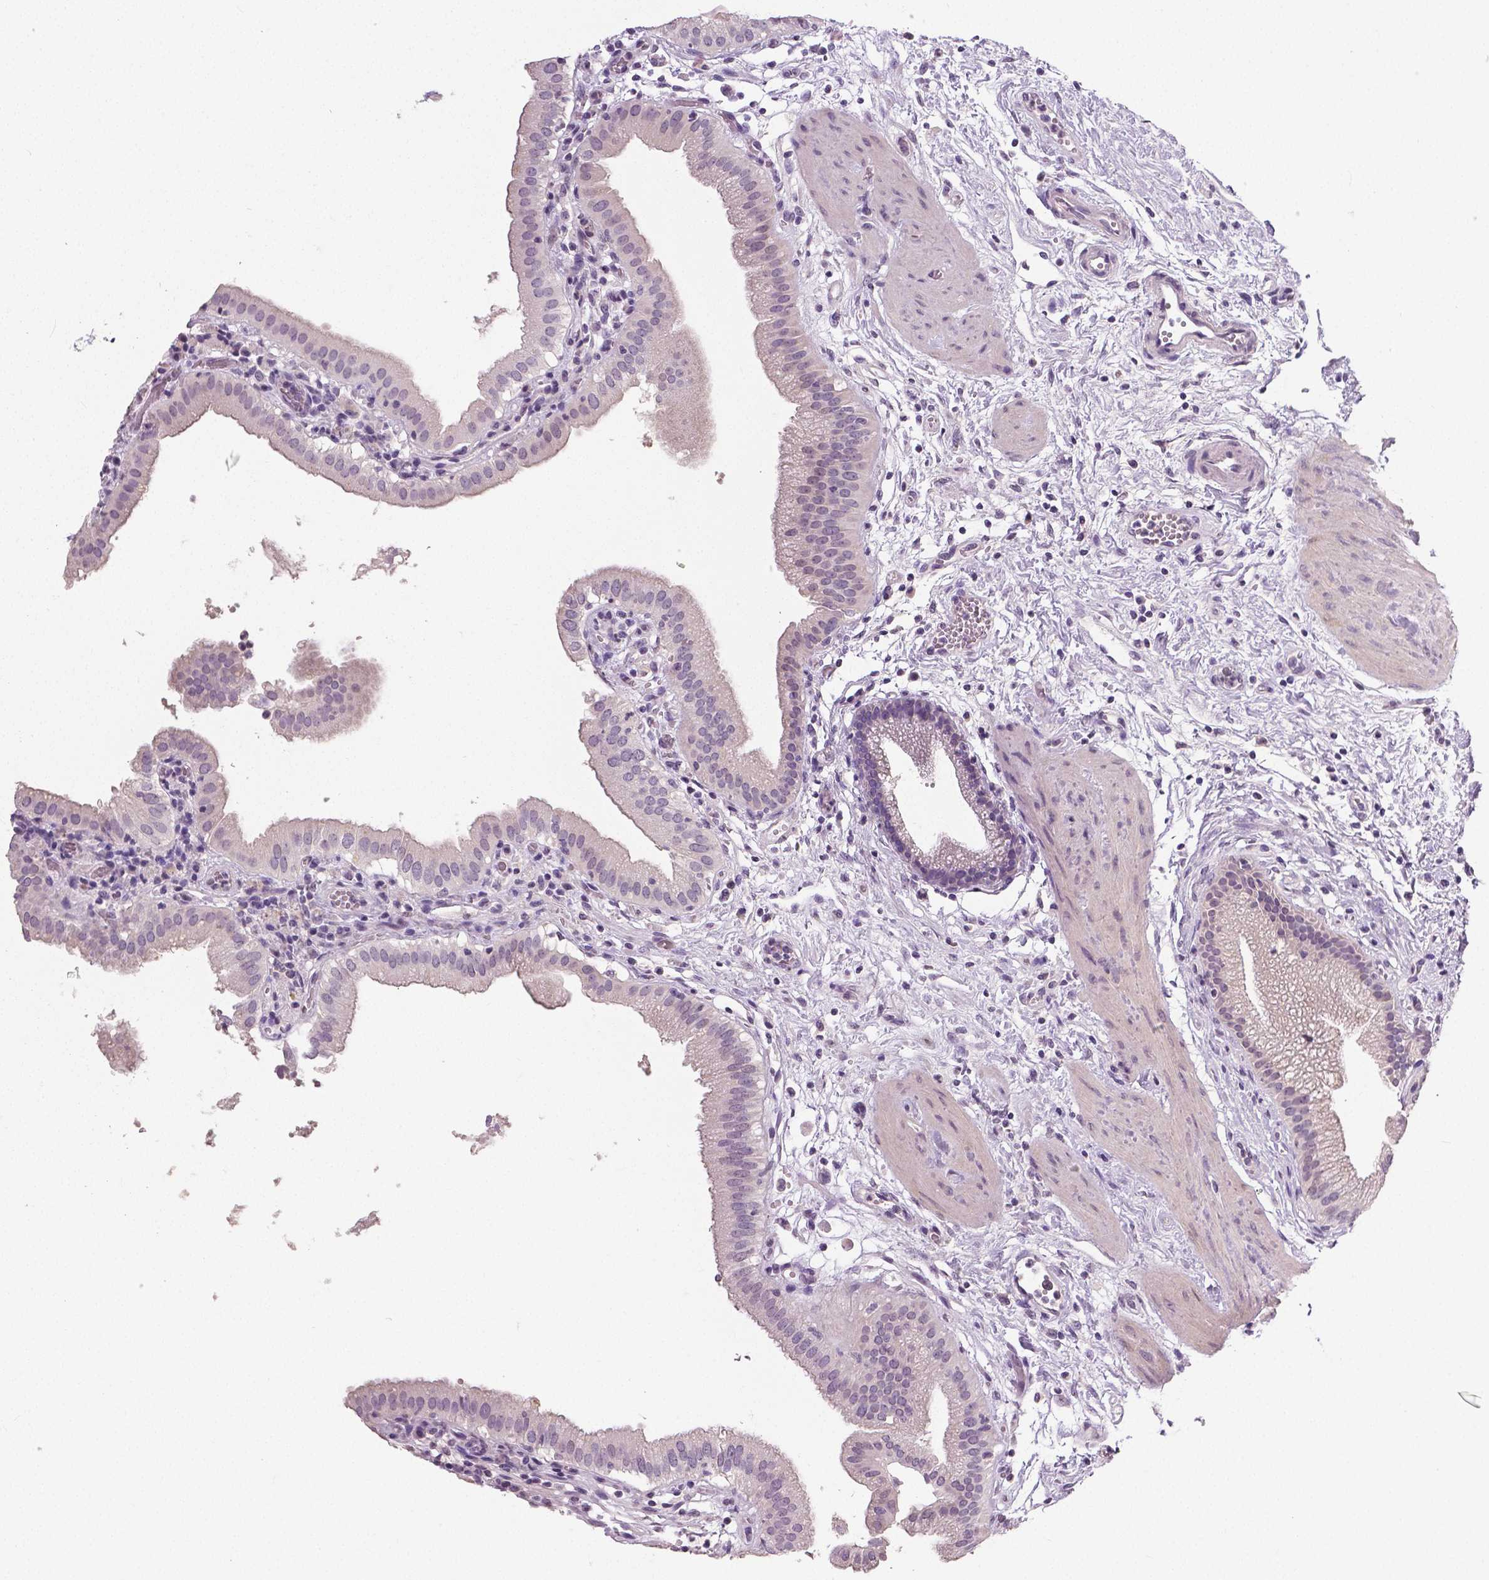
{"staining": {"intensity": "negative", "quantity": "none", "location": "none"}, "tissue": "gallbladder", "cell_type": "Glandular cells", "image_type": "normal", "snomed": [{"axis": "morphology", "description": "Normal tissue, NOS"}, {"axis": "topography", "description": "Gallbladder"}], "caption": "This is an immunohistochemistry photomicrograph of normal human gallbladder. There is no expression in glandular cells.", "gene": "NECAB1", "patient": {"sex": "female", "age": 65}}